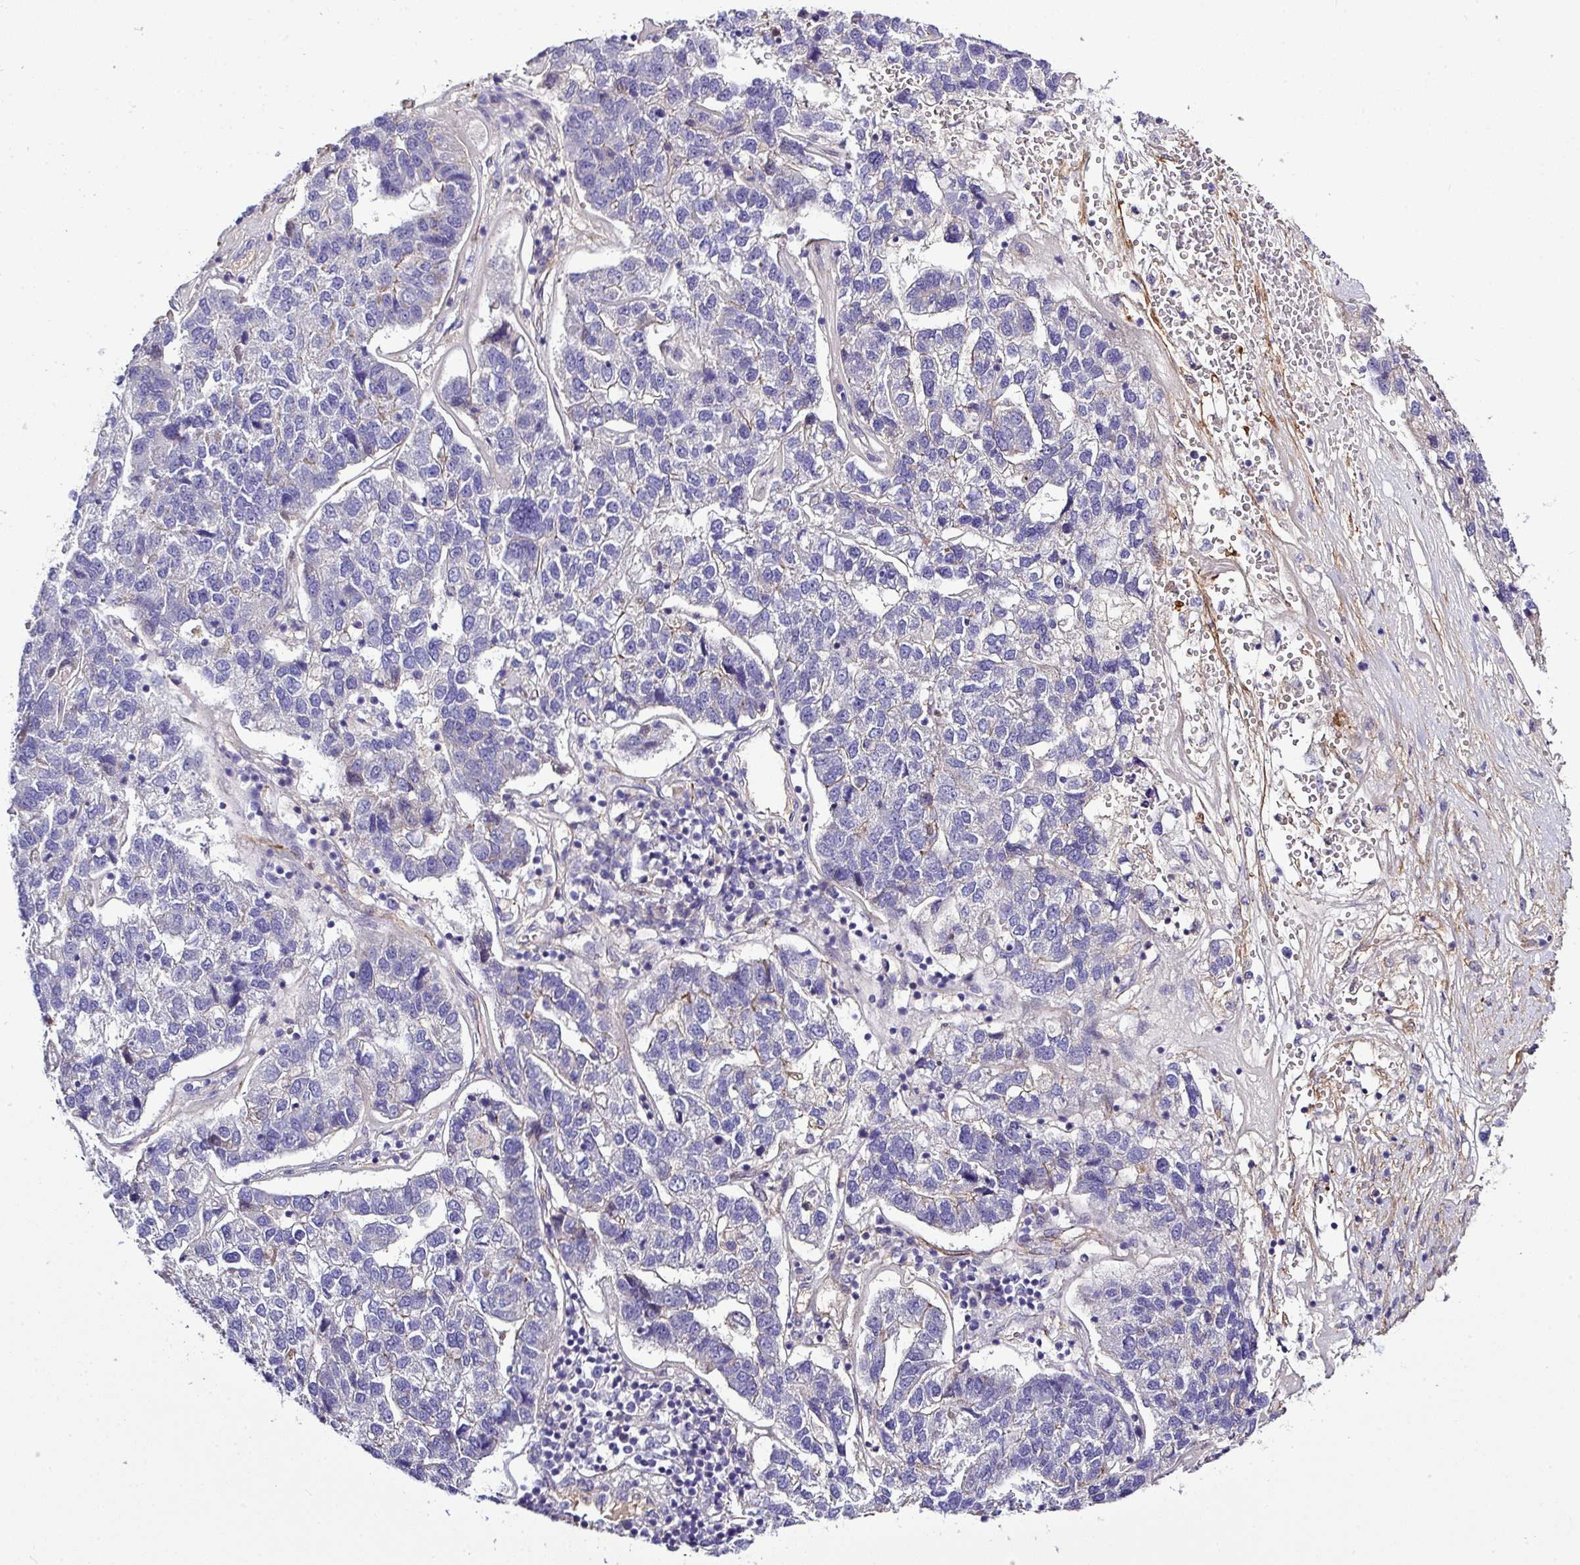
{"staining": {"intensity": "negative", "quantity": "none", "location": "none"}, "tissue": "pancreatic cancer", "cell_type": "Tumor cells", "image_type": "cancer", "snomed": [{"axis": "morphology", "description": "Adenocarcinoma, NOS"}, {"axis": "topography", "description": "Pancreas"}], "caption": "Immunohistochemical staining of pancreatic adenocarcinoma demonstrates no significant positivity in tumor cells.", "gene": "PARD6A", "patient": {"sex": "female", "age": 61}}